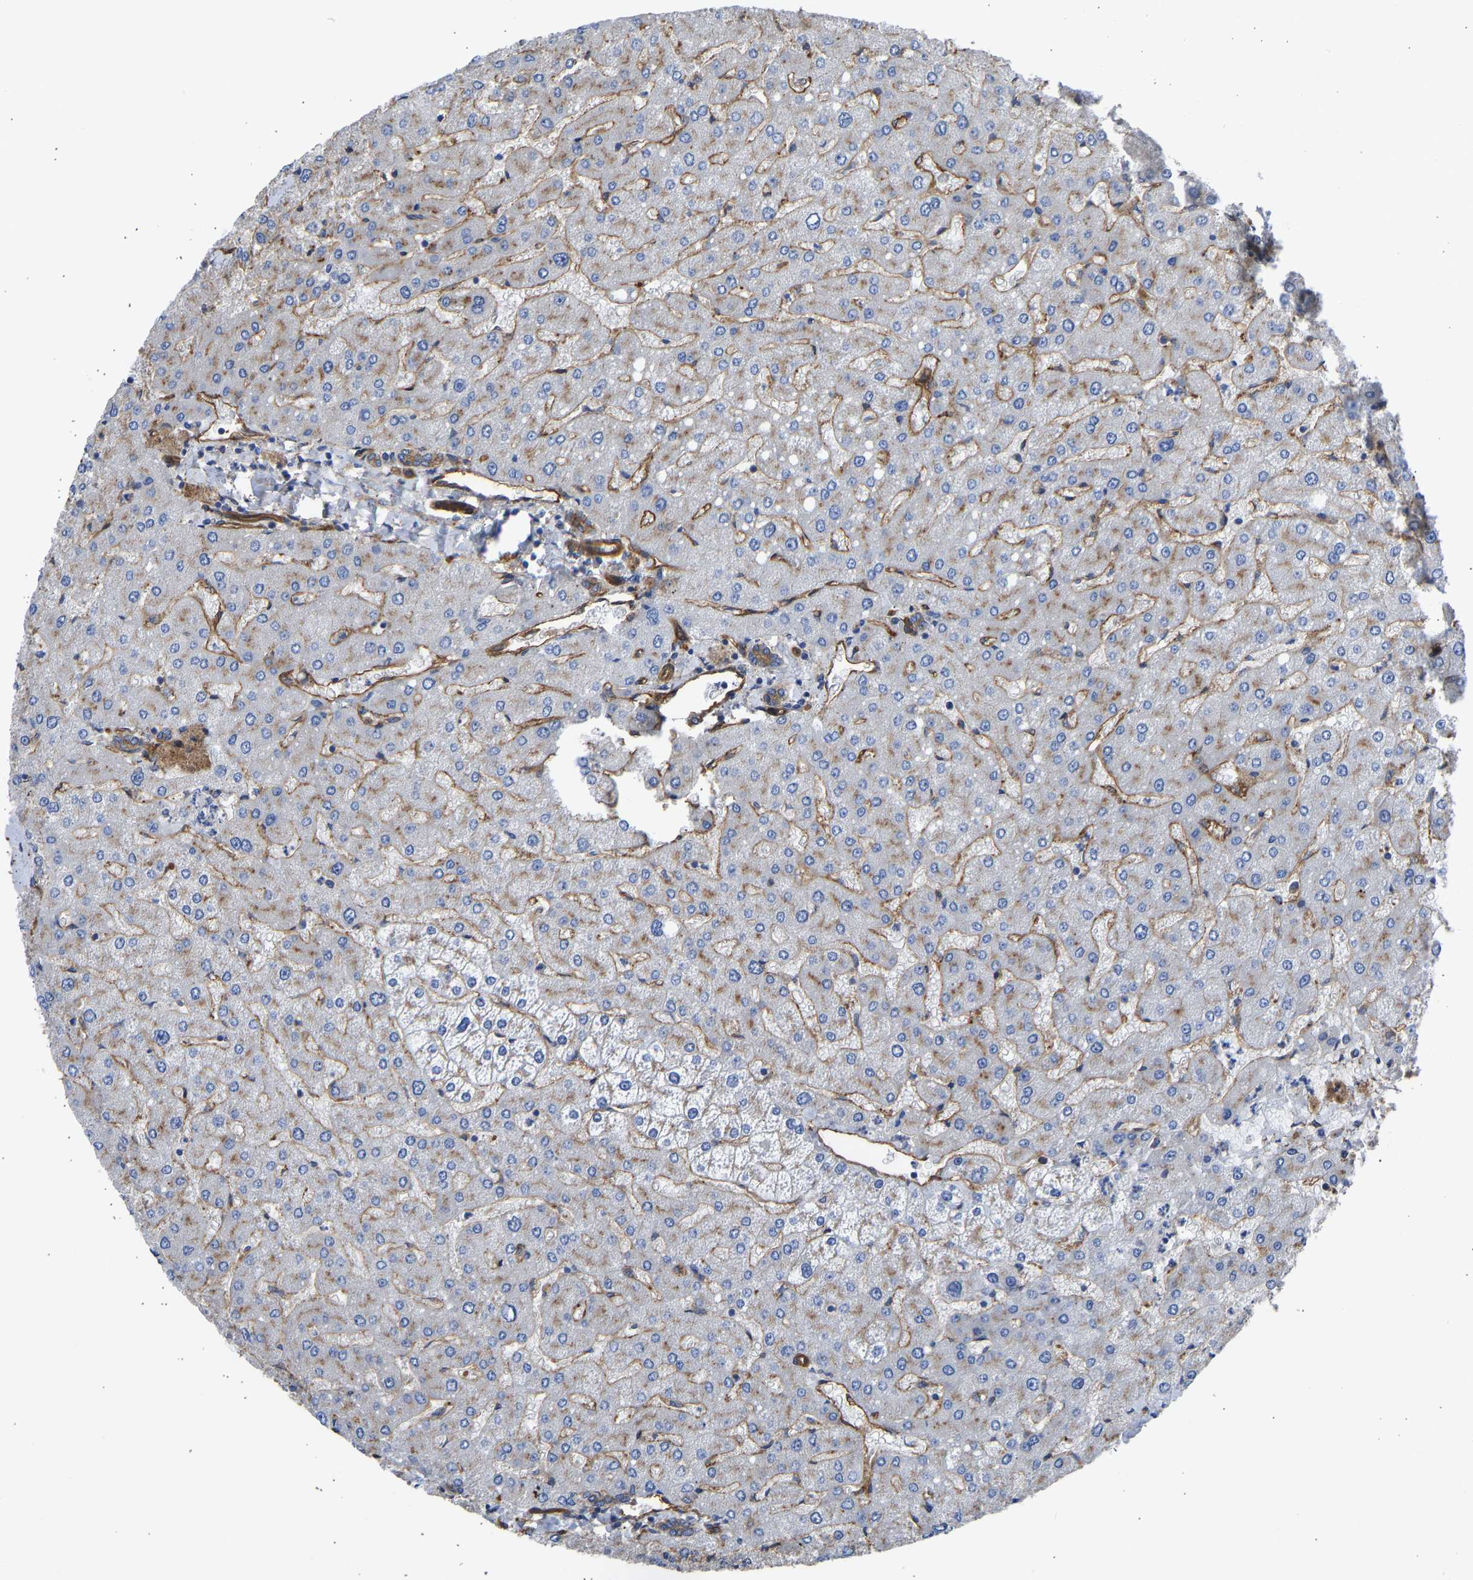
{"staining": {"intensity": "moderate", "quantity": ">75%", "location": "cytoplasmic/membranous"}, "tissue": "liver", "cell_type": "Cholangiocytes", "image_type": "normal", "snomed": [{"axis": "morphology", "description": "Normal tissue, NOS"}, {"axis": "topography", "description": "Liver"}], "caption": "DAB immunohistochemical staining of unremarkable liver reveals moderate cytoplasmic/membranous protein expression in about >75% of cholangiocytes.", "gene": "MYO1C", "patient": {"sex": "male", "age": 55}}